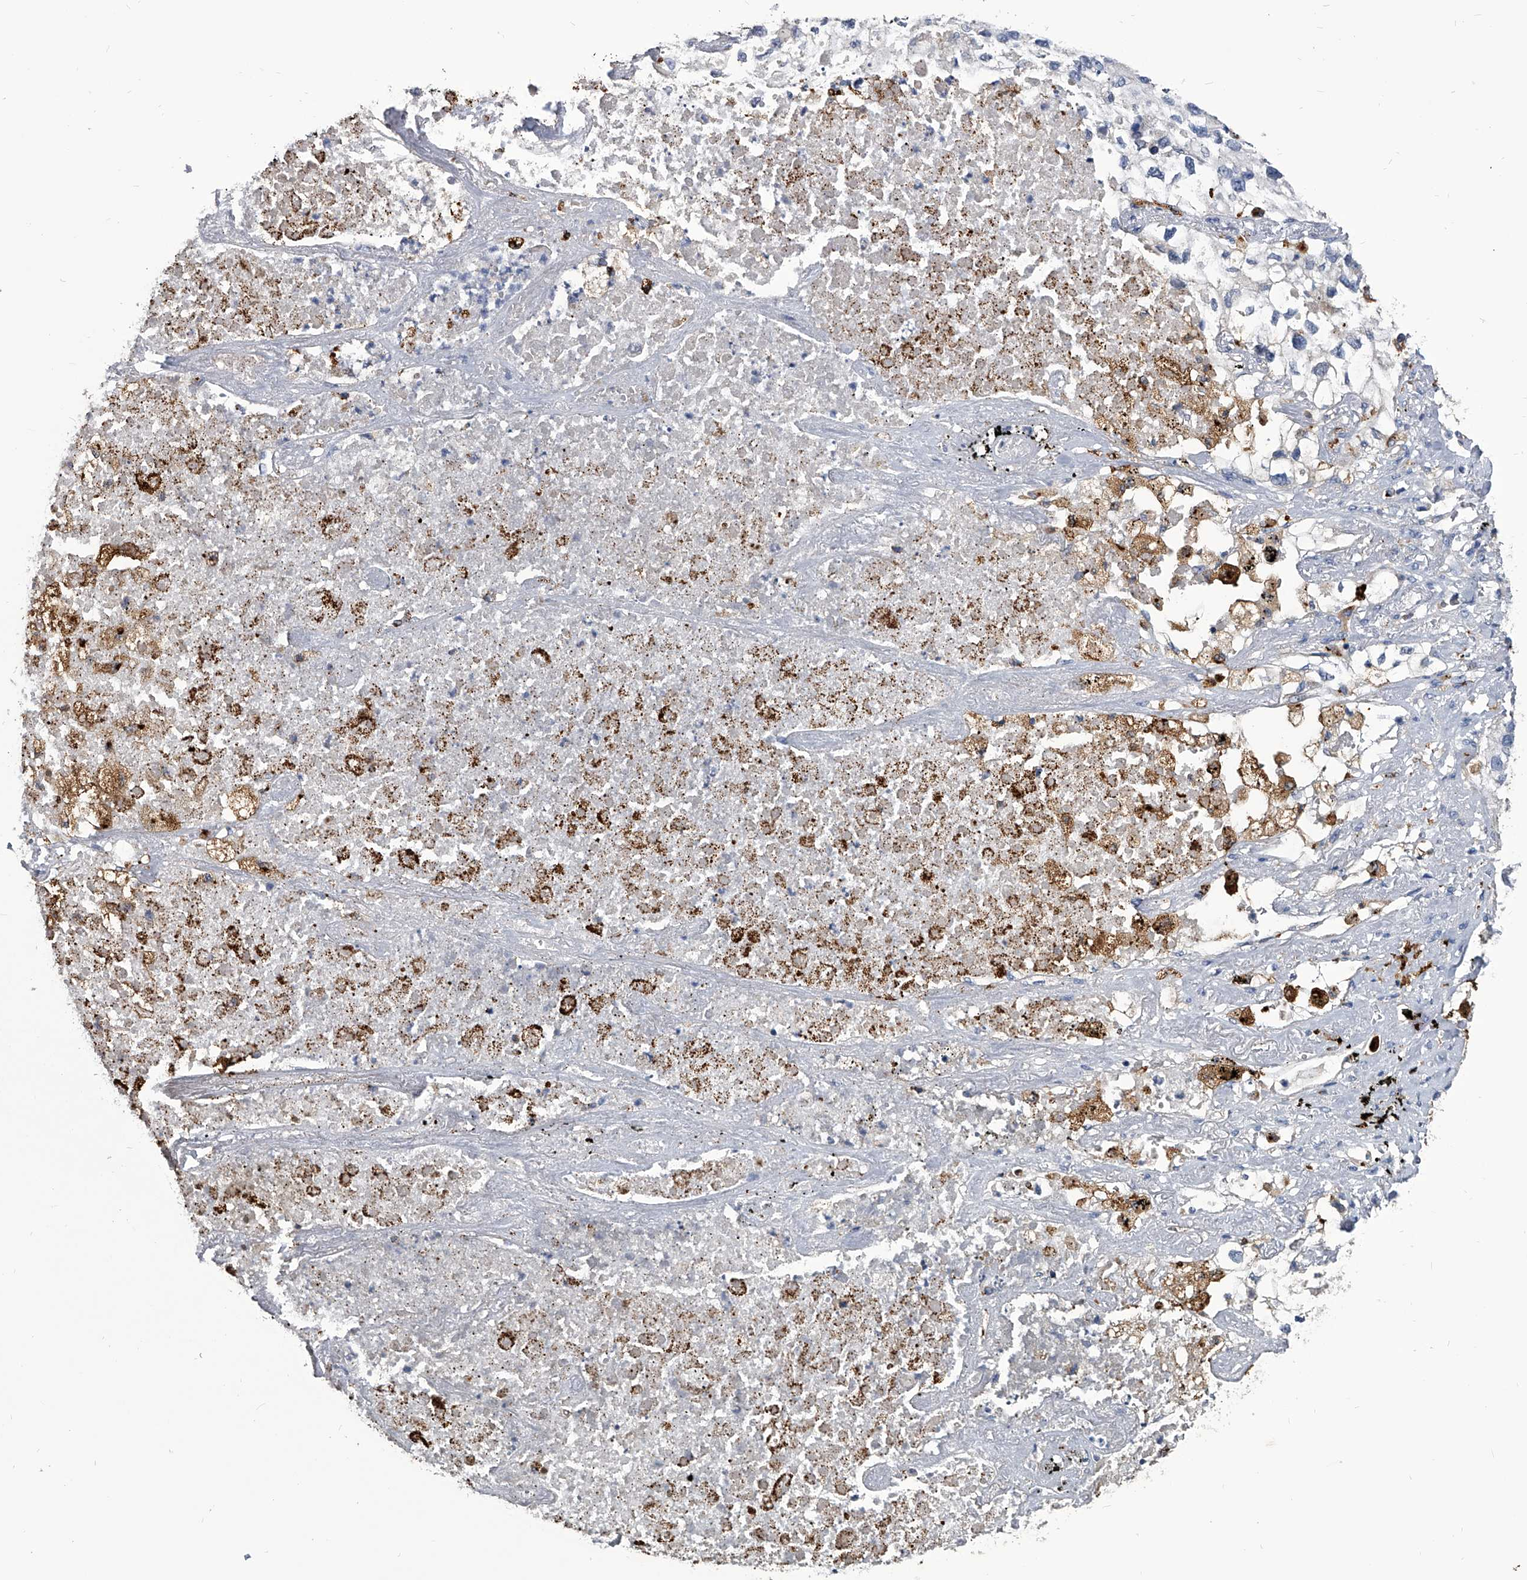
{"staining": {"intensity": "negative", "quantity": "none", "location": "none"}, "tissue": "lung cancer", "cell_type": "Tumor cells", "image_type": "cancer", "snomed": [{"axis": "morphology", "description": "Adenocarcinoma, NOS"}, {"axis": "topography", "description": "Lung"}], "caption": "This is an IHC photomicrograph of lung adenocarcinoma. There is no positivity in tumor cells.", "gene": "SPP1", "patient": {"sex": "male", "age": 63}}